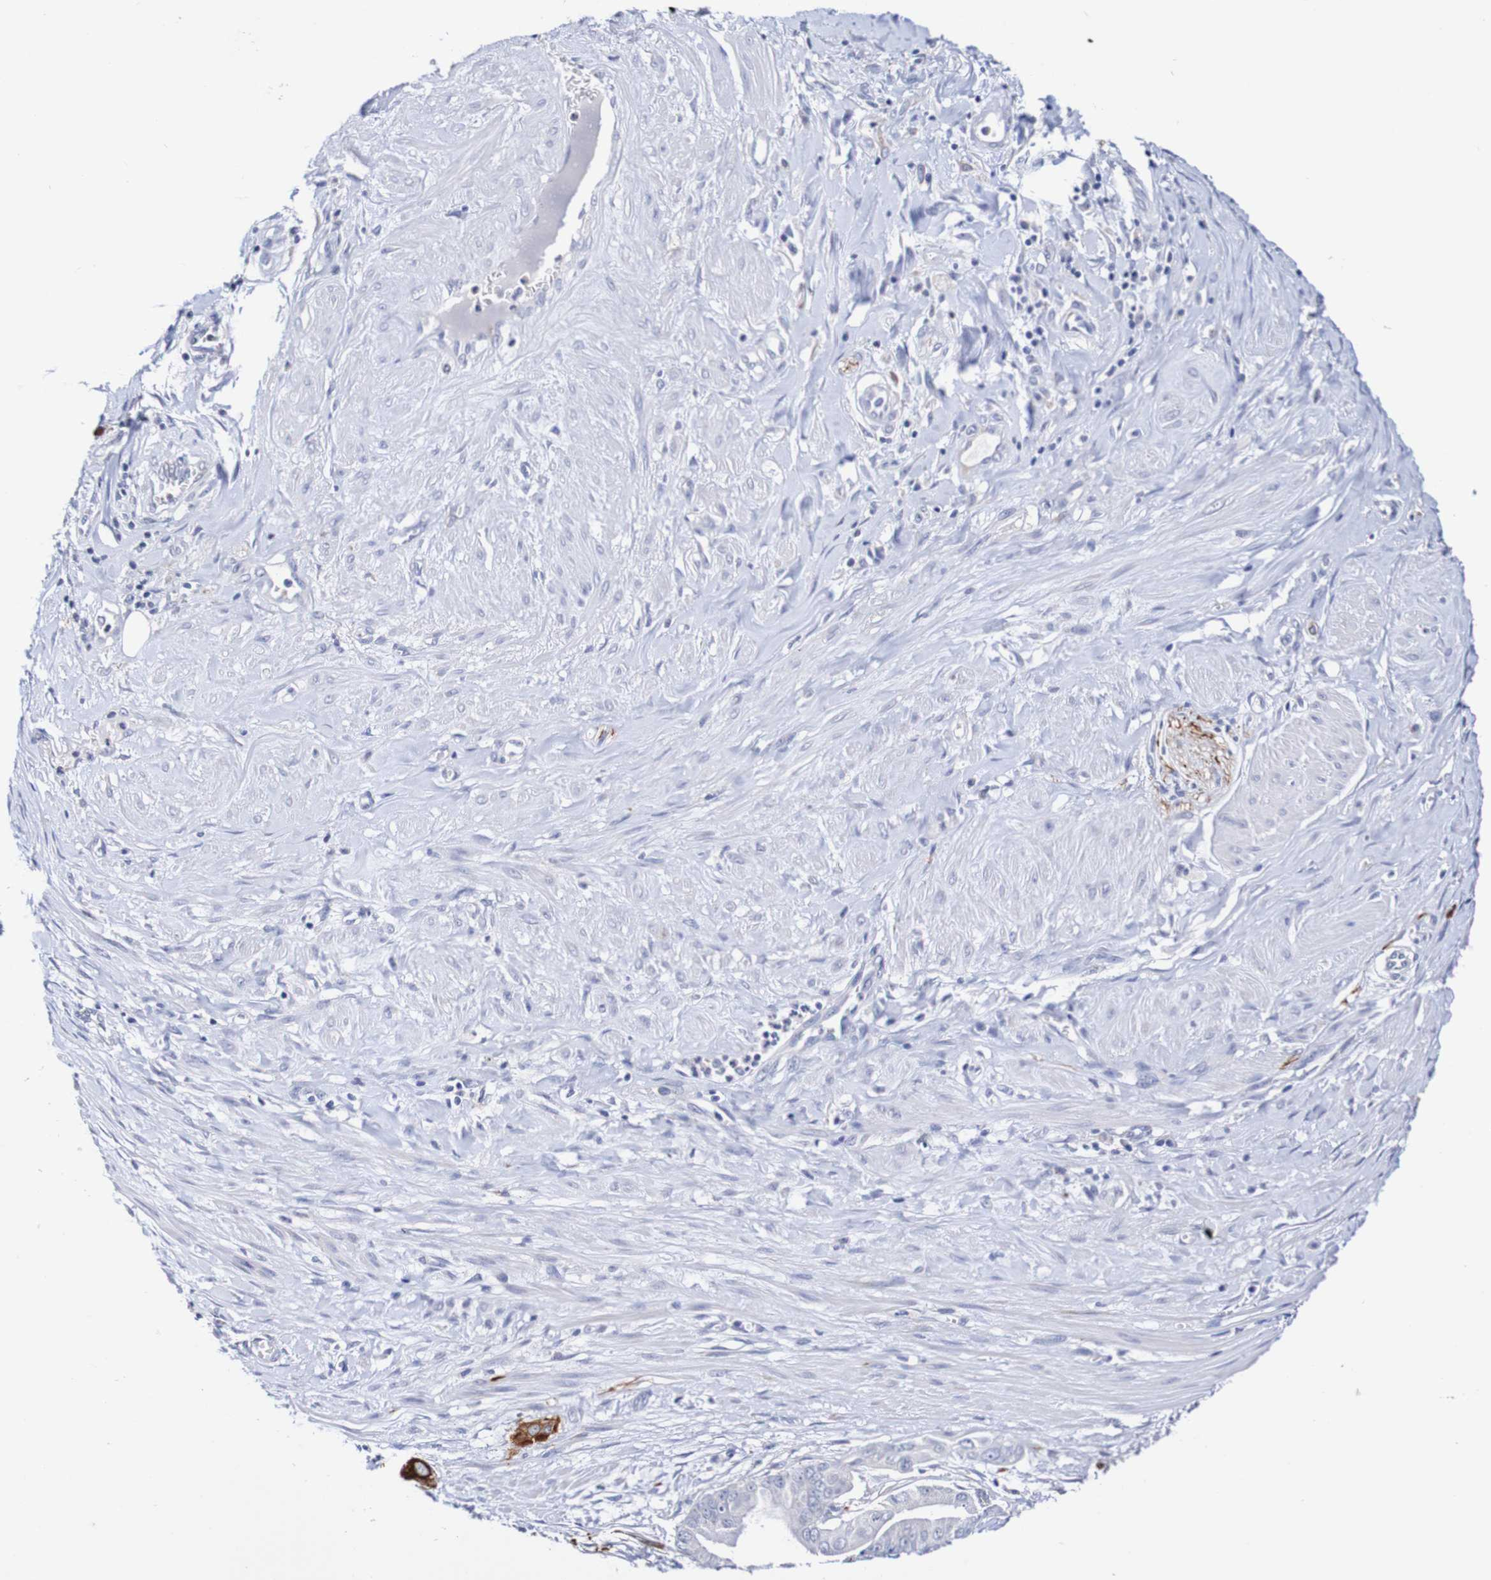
{"staining": {"intensity": "negative", "quantity": "none", "location": "none"}, "tissue": "pancreatic cancer", "cell_type": "Tumor cells", "image_type": "cancer", "snomed": [{"axis": "morphology", "description": "Adenocarcinoma, NOS"}, {"axis": "topography", "description": "Pancreas"}], "caption": "A histopathology image of human pancreatic cancer is negative for staining in tumor cells.", "gene": "SEZ6", "patient": {"sex": "female", "age": 75}}